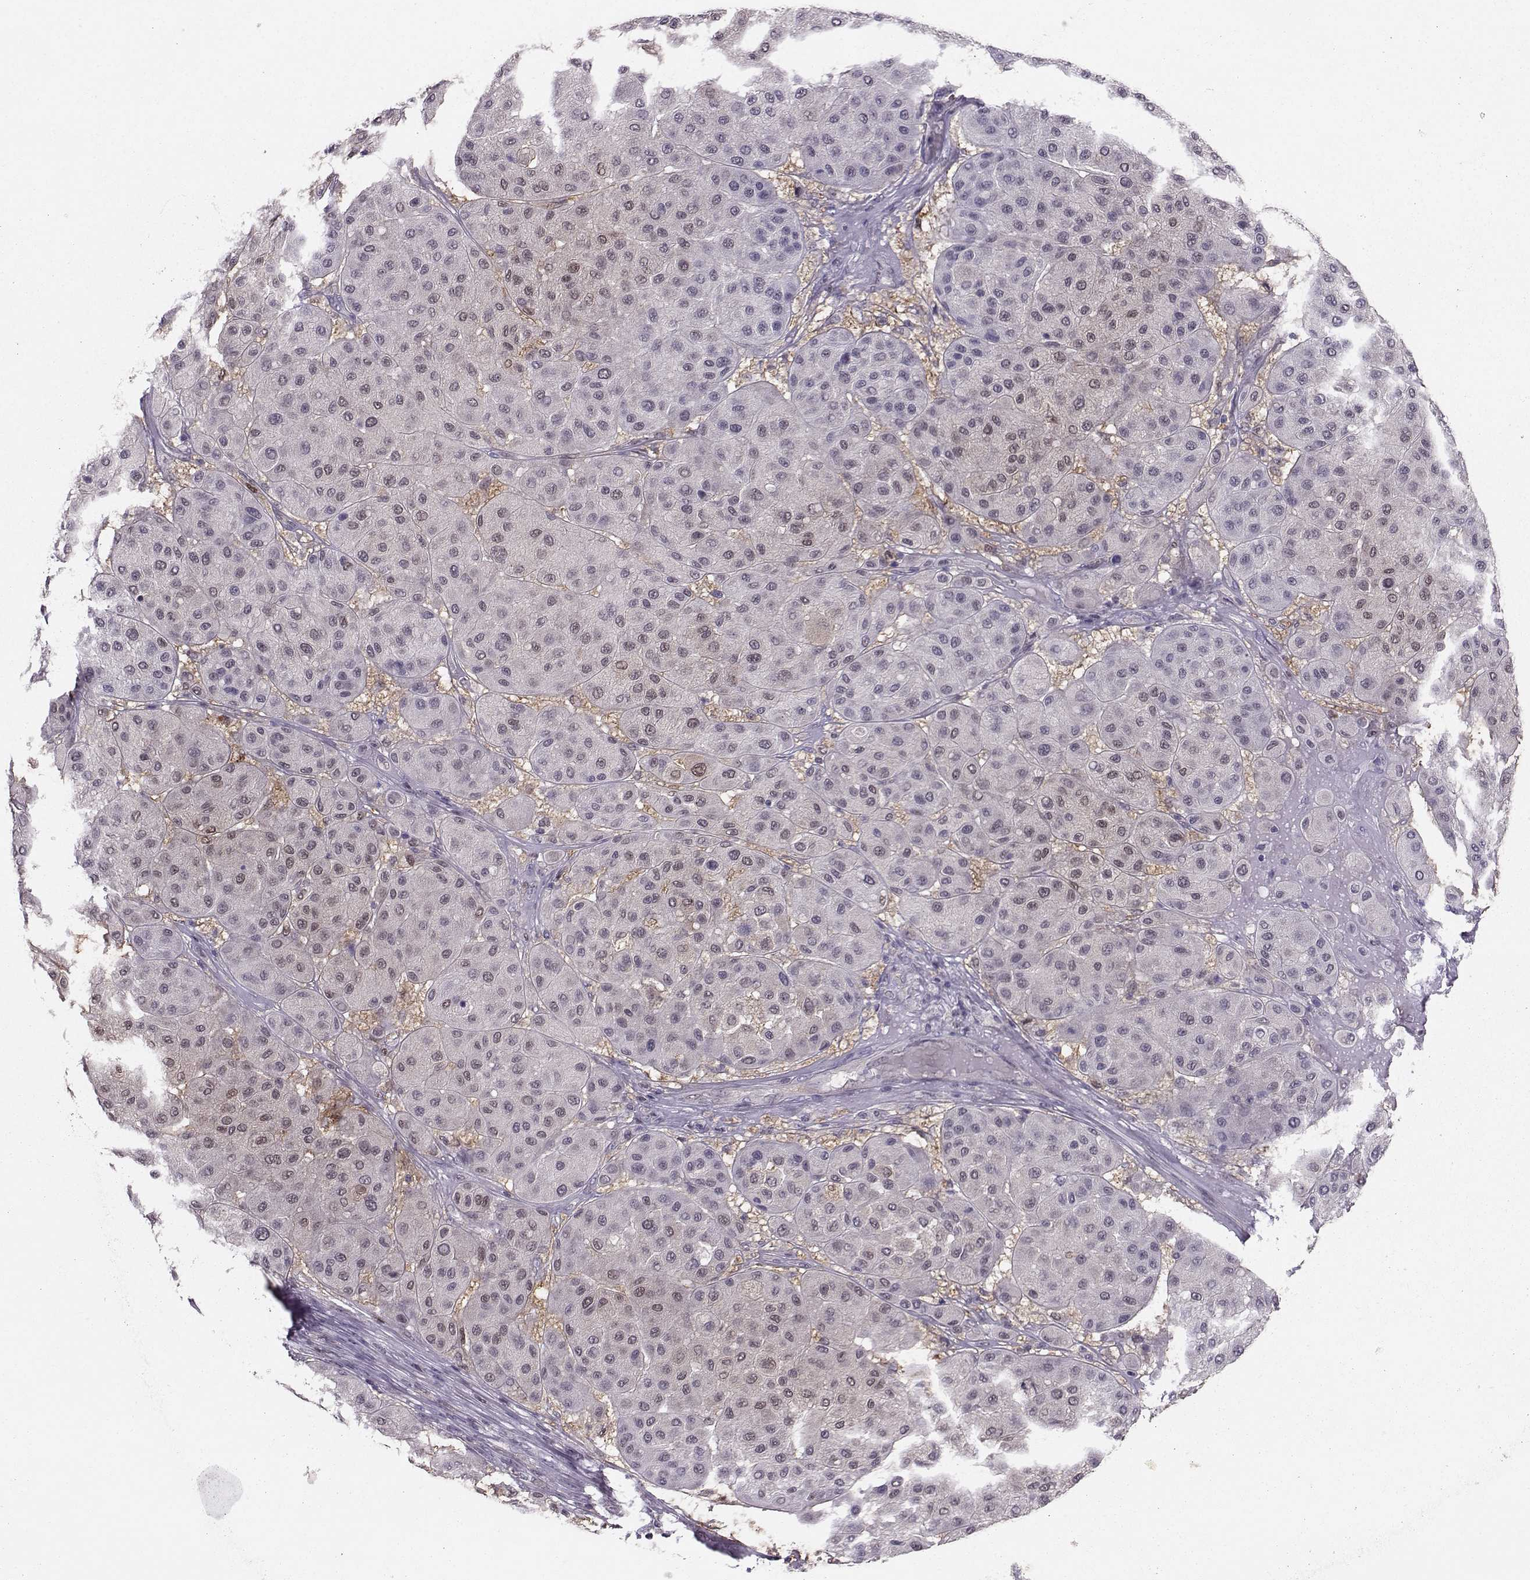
{"staining": {"intensity": "negative", "quantity": "none", "location": "none"}, "tissue": "melanoma", "cell_type": "Tumor cells", "image_type": "cancer", "snomed": [{"axis": "morphology", "description": "Malignant melanoma, Metastatic site"}, {"axis": "topography", "description": "Smooth muscle"}], "caption": "Protein analysis of melanoma demonstrates no significant expression in tumor cells.", "gene": "PGK1", "patient": {"sex": "male", "age": 41}}